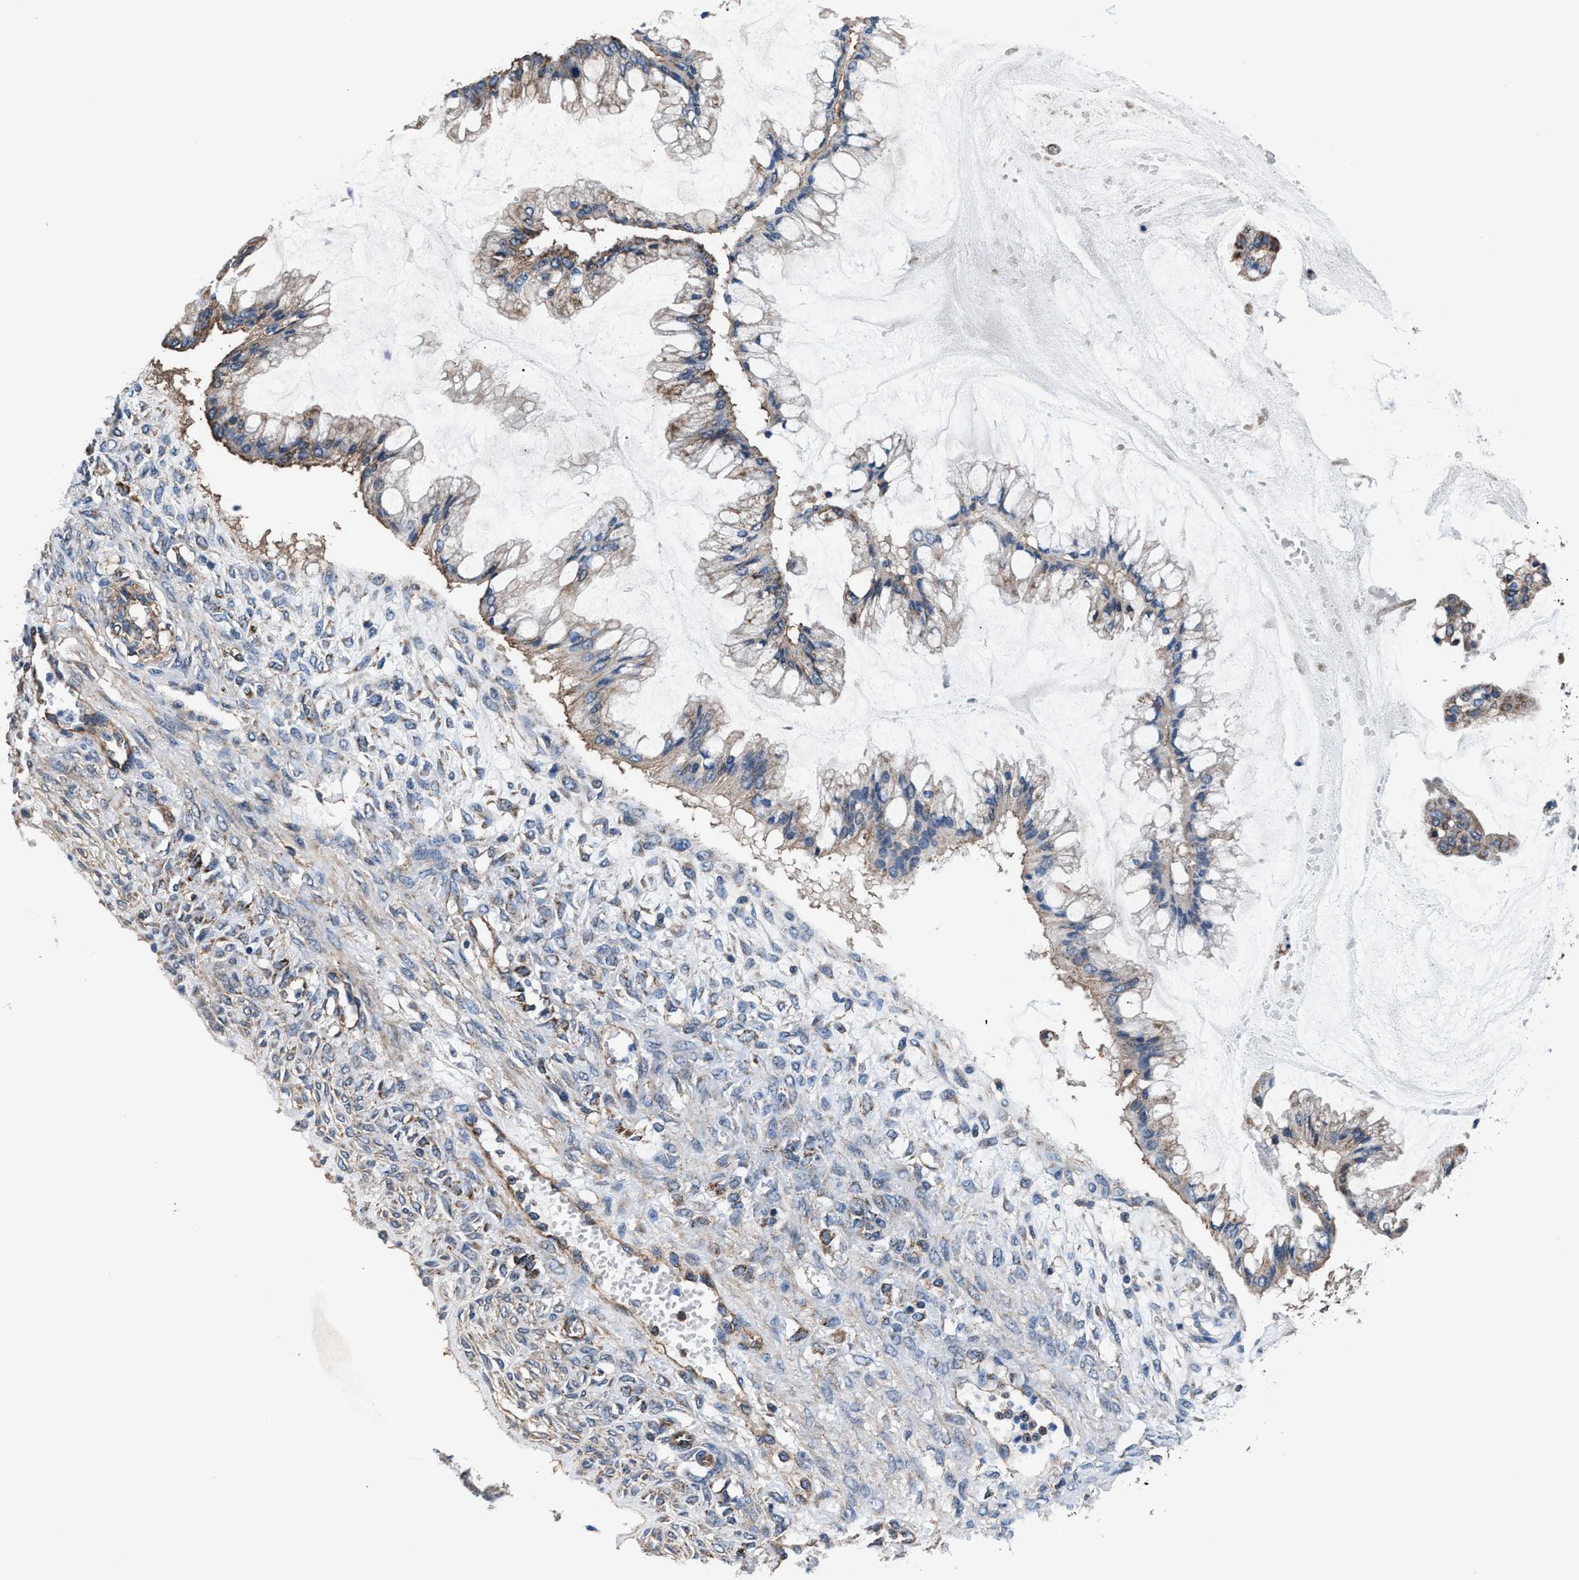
{"staining": {"intensity": "strong", "quantity": "25%-75%", "location": "cytoplasmic/membranous"}, "tissue": "ovarian cancer", "cell_type": "Tumor cells", "image_type": "cancer", "snomed": [{"axis": "morphology", "description": "Cystadenocarcinoma, mucinous, NOS"}, {"axis": "topography", "description": "Ovary"}], "caption": "Immunohistochemical staining of human ovarian cancer (mucinous cystadenocarcinoma) reveals high levels of strong cytoplasmic/membranous protein staining in approximately 25%-75% of tumor cells.", "gene": "NKTR", "patient": {"sex": "female", "age": 73}}